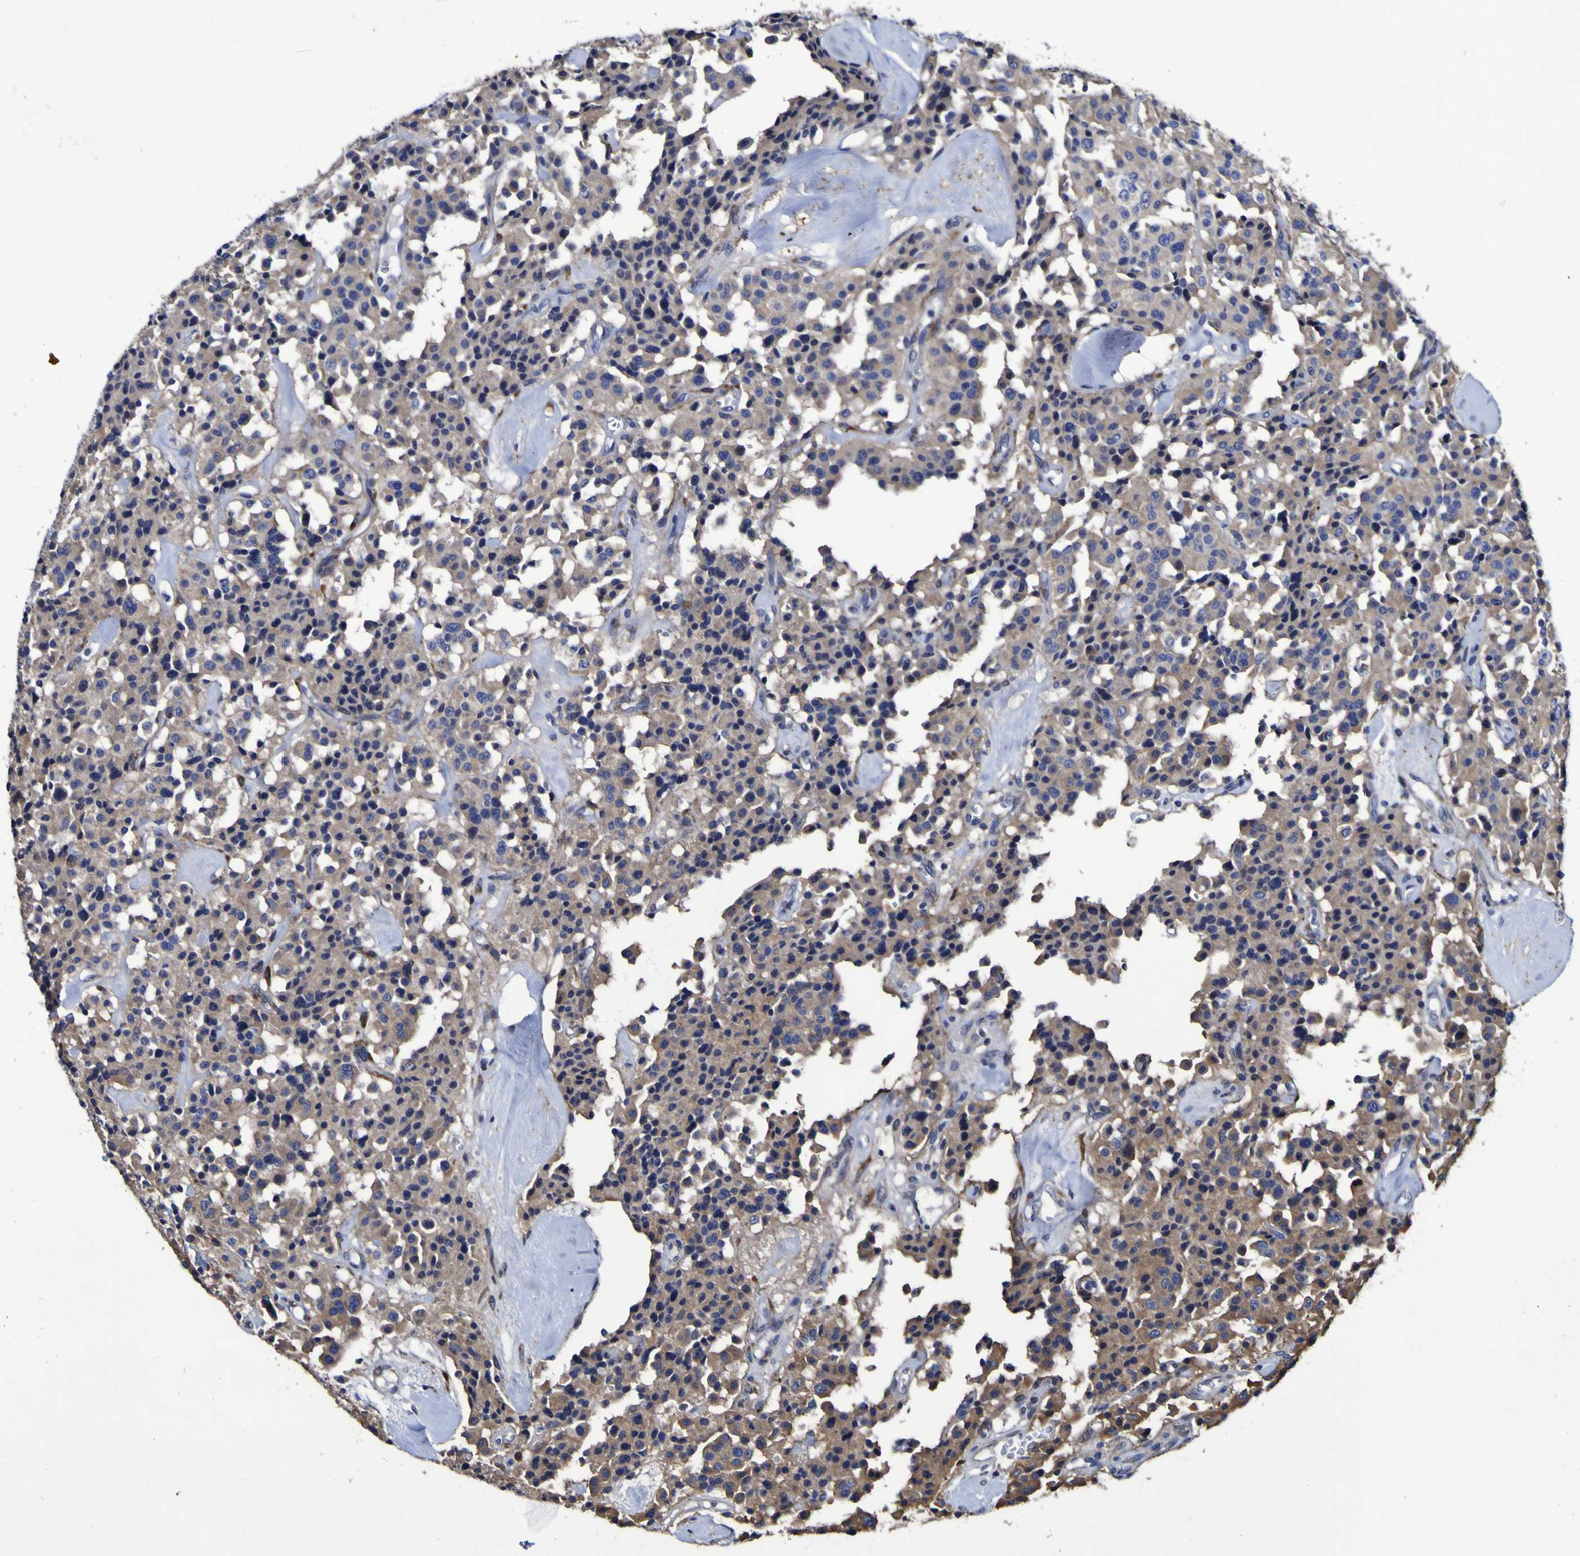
{"staining": {"intensity": "moderate", "quantity": "25%-75%", "location": "cytoplasmic/membranous"}, "tissue": "carcinoid", "cell_type": "Tumor cells", "image_type": "cancer", "snomed": [{"axis": "morphology", "description": "Carcinoid, malignant, NOS"}, {"axis": "topography", "description": "Lung"}], "caption": "Immunohistochemical staining of human malignant carcinoid reveals medium levels of moderate cytoplasmic/membranous positivity in approximately 25%-75% of tumor cells.", "gene": "P3H1", "patient": {"sex": "male", "age": 30}}